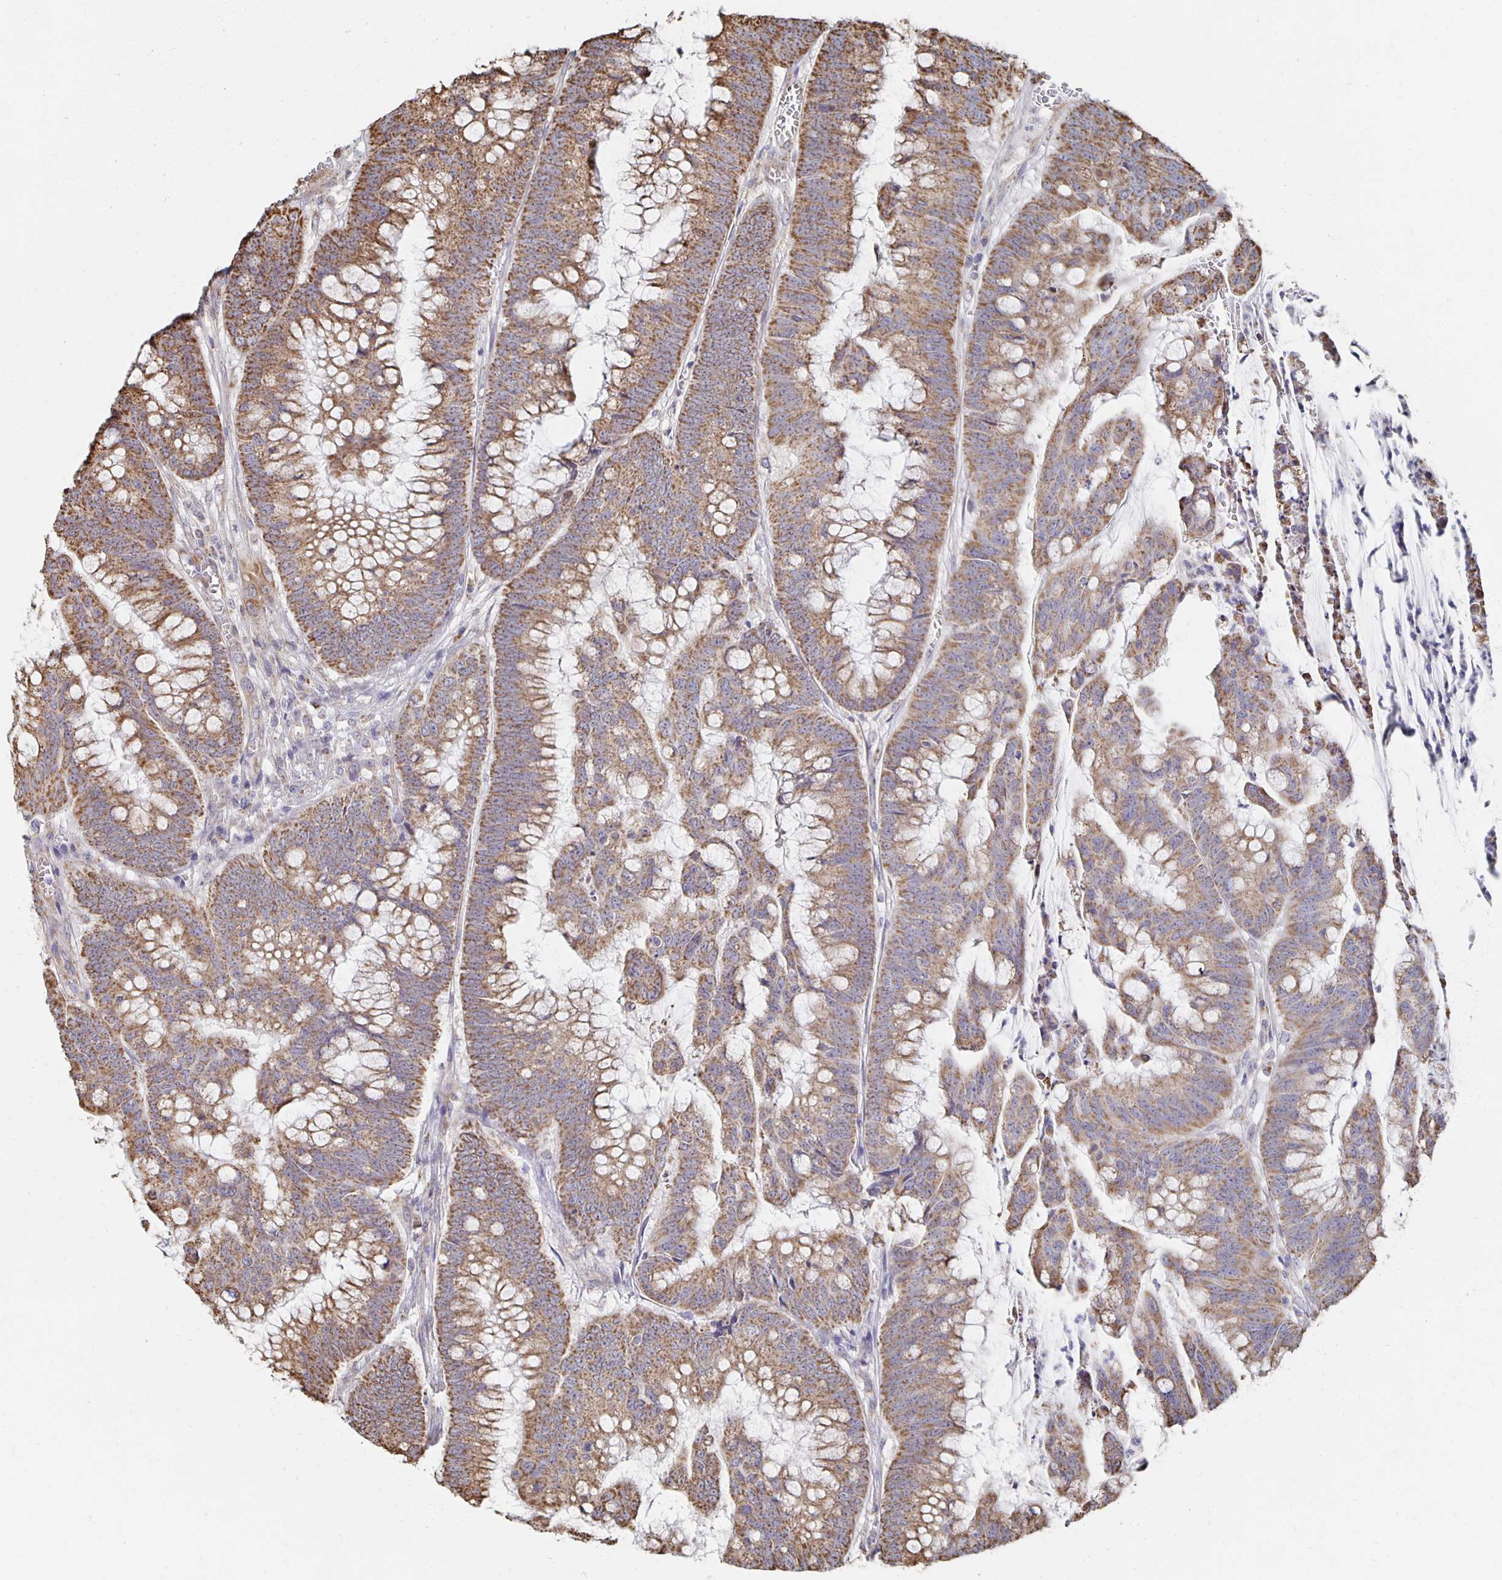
{"staining": {"intensity": "moderate", "quantity": ">75%", "location": "cytoplasmic/membranous"}, "tissue": "colorectal cancer", "cell_type": "Tumor cells", "image_type": "cancer", "snomed": [{"axis": "morphology", "description": "Adenocarcinoma, NOS"}, {"axis": "topography", "description": "Colon"}], "caption": "IHC (DAB (3,3'-diaminobenzidine)) staining of adenocarcinoma (colorectal) shows moderate cytoplasmic/membranous protein expression in approximately >75% of tumor cells. The protein of interest is shown in brown color, while the nuclei are stained blue.", "gene": "NKX2-8", "patient": {"sex": "male", "age": 62}}